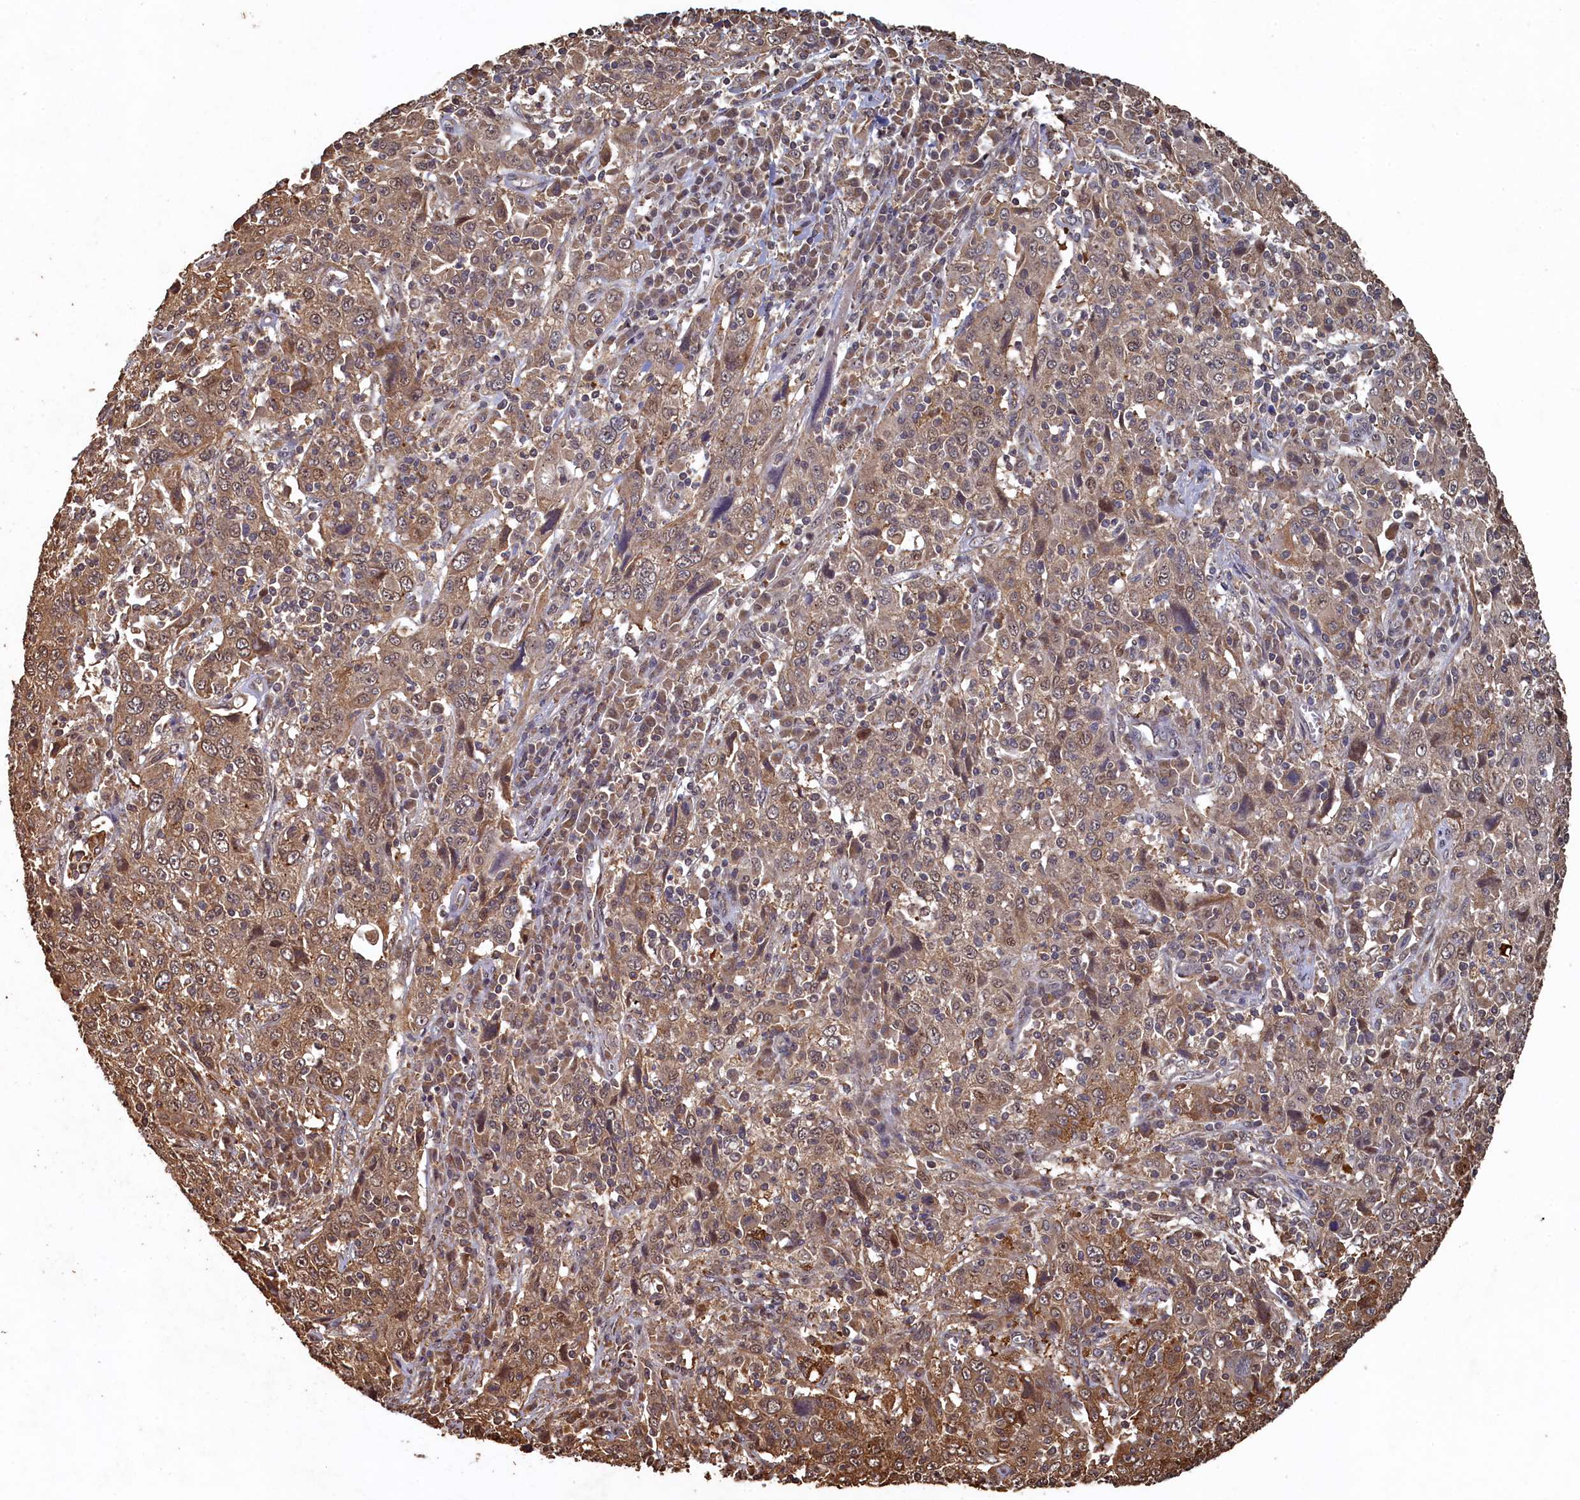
{"staining": {"intensity": "moderate", "quantity": "25%-75%", "location": "cytoplasmic/membranous"}, "tissue": "cervical cancer", "cell_type": "Tumor cells", "image_type": "cancer", "snomed": [{"axis": "morphology", "description": "Squamous cell carcinoma, NOS"}, {"axis": "topography", "description": "Cervix"}], "caption": "A brown stain highlights moderate cytoplasmic/membranous positivity of a protein in cervical squamous cell carcinoma tumor cells.", "gene": "PIGN", "patient": {"sex": "female", "age": 46}}